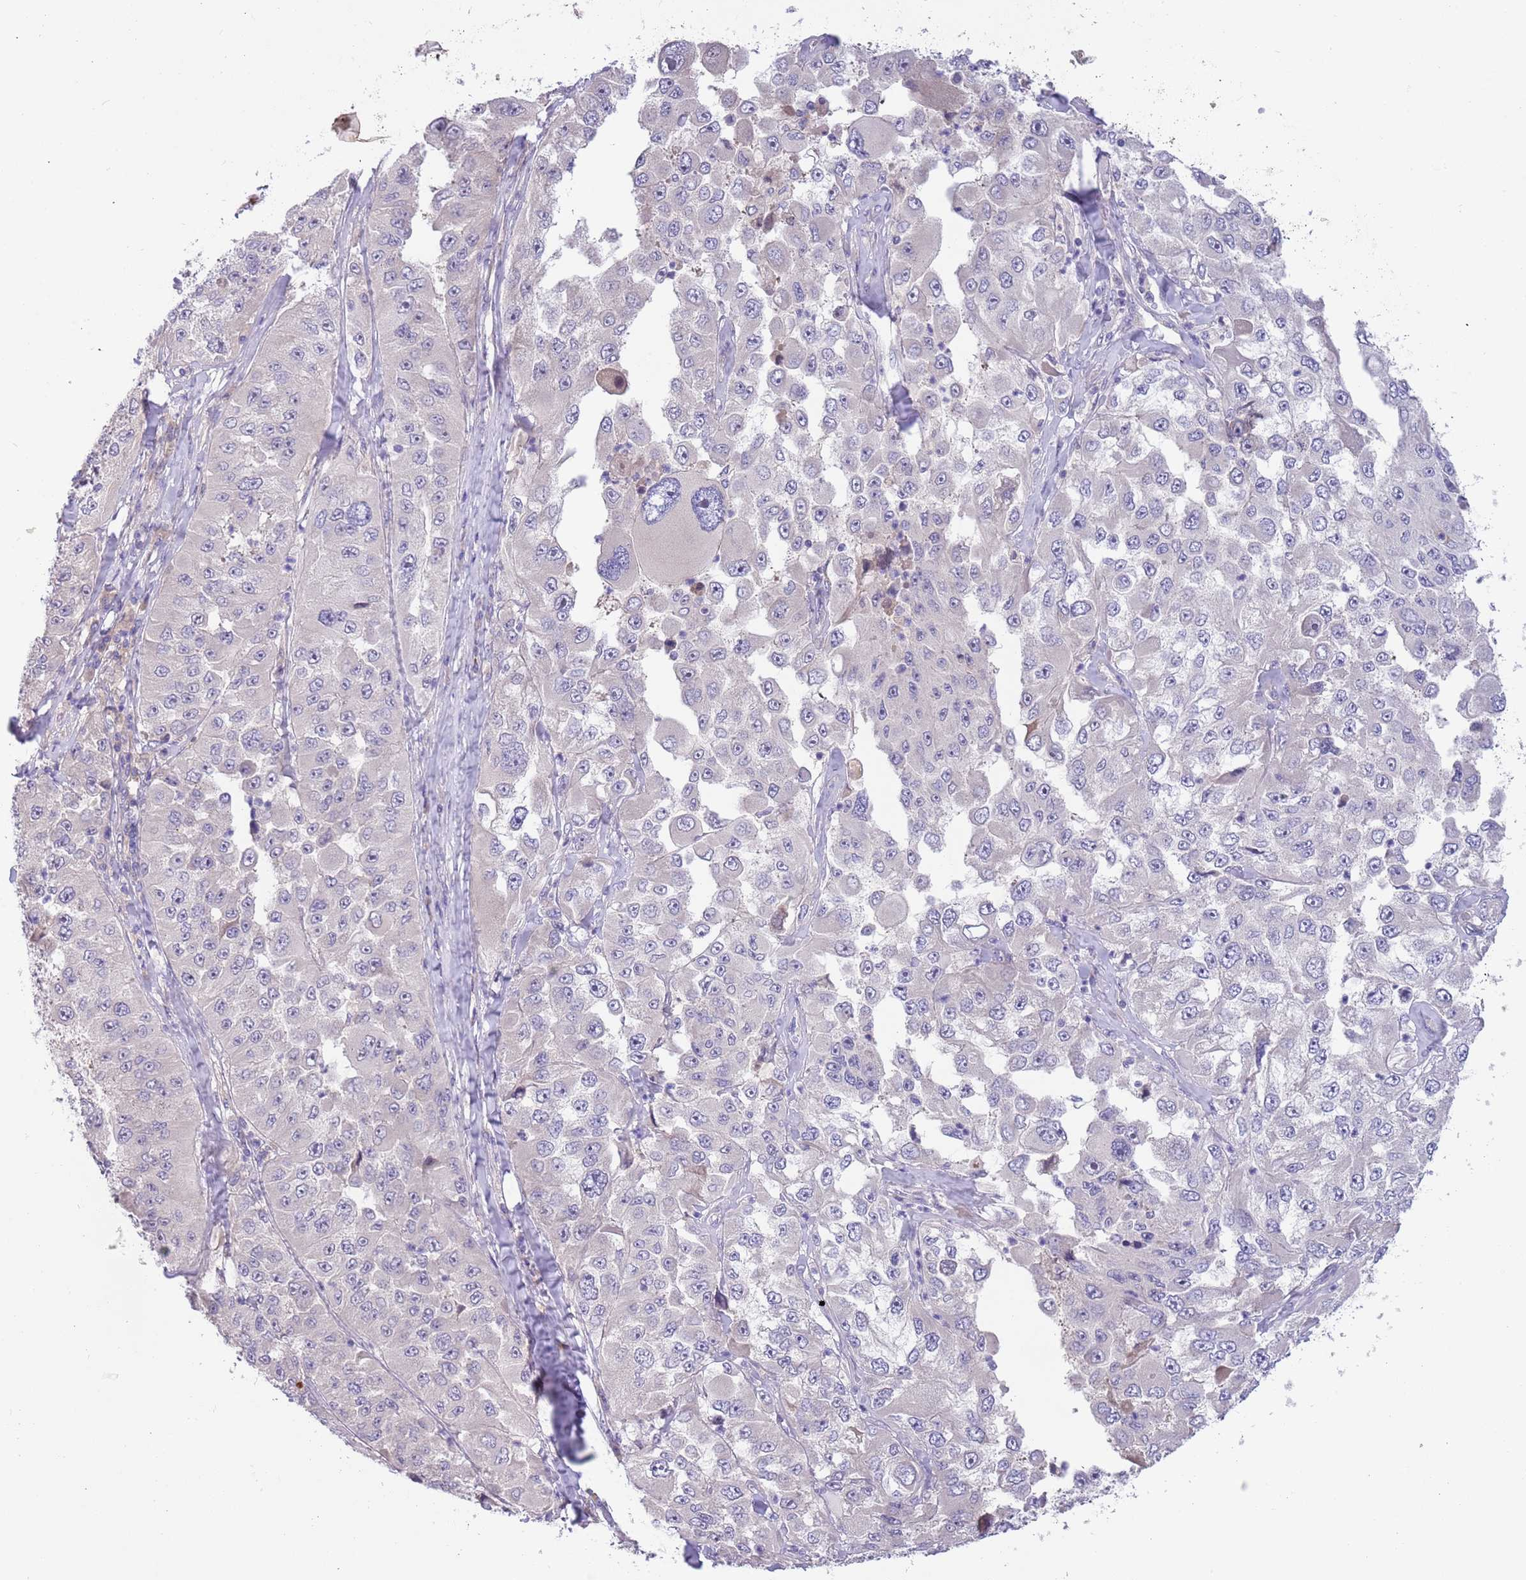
{"staining": {"intensity": "negative", "quantity": "none", "location": "none"}, "tissue": "melanoma", "cell_type": "Tumor cells", "image_type": "cancer", "snomed": [{"axis": "morphology", "description": "Malignant melanoma, Metastatic site"}, {"axis": "topography", "description": "Lymph node"}], "caption": "This photomicrograph is of malignant melanoma (metastatic site) stained with immunohistochemistry (IHC) to label a protein in brown with the nuclei are counter-stained blue. There is no expression in tumor cells.", "gene": "CABYR", "patient": {"sex": "male", "age": 62}}